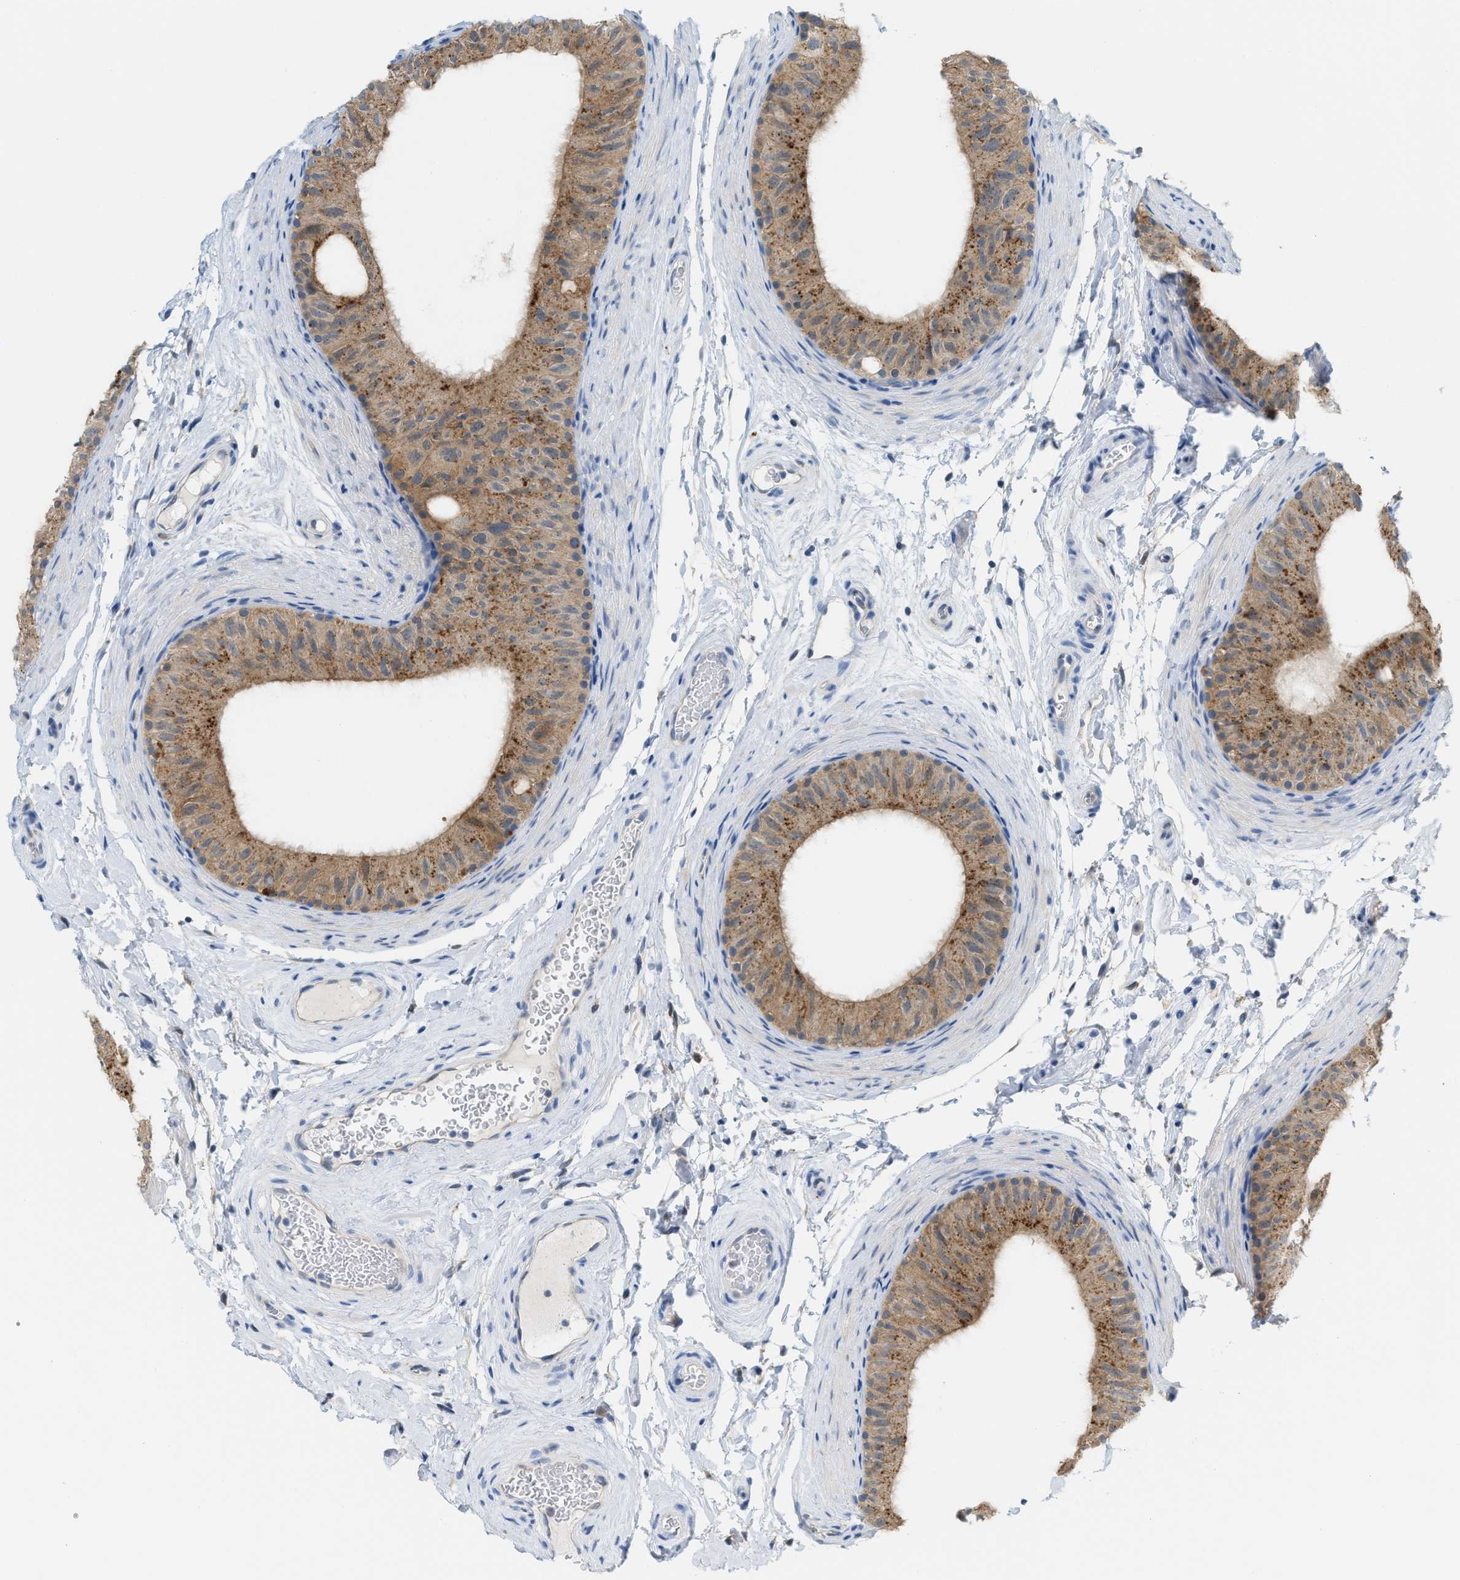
{"staining": {"intensity": "moderate", "quantity": ">75%", "location": "cytoplasmic/membranous"}, "tissue": "epididymis", "cell_type": "Glandular cells", "image_type": "normal", "snomed": [{"axis": "morphology", "description": "Normal tissue, NOS"}, {"axis": "topography", "description": "Epididymis"}], "caption": "A histopathology image showing moderate cytoplasmic/membranous expression in about >75% of glandular cells in normal epididymis, as visualized by brown immunohistochemical staining.", "gene": "CSTB", "patient": {"sex": "male", "age": 34}}